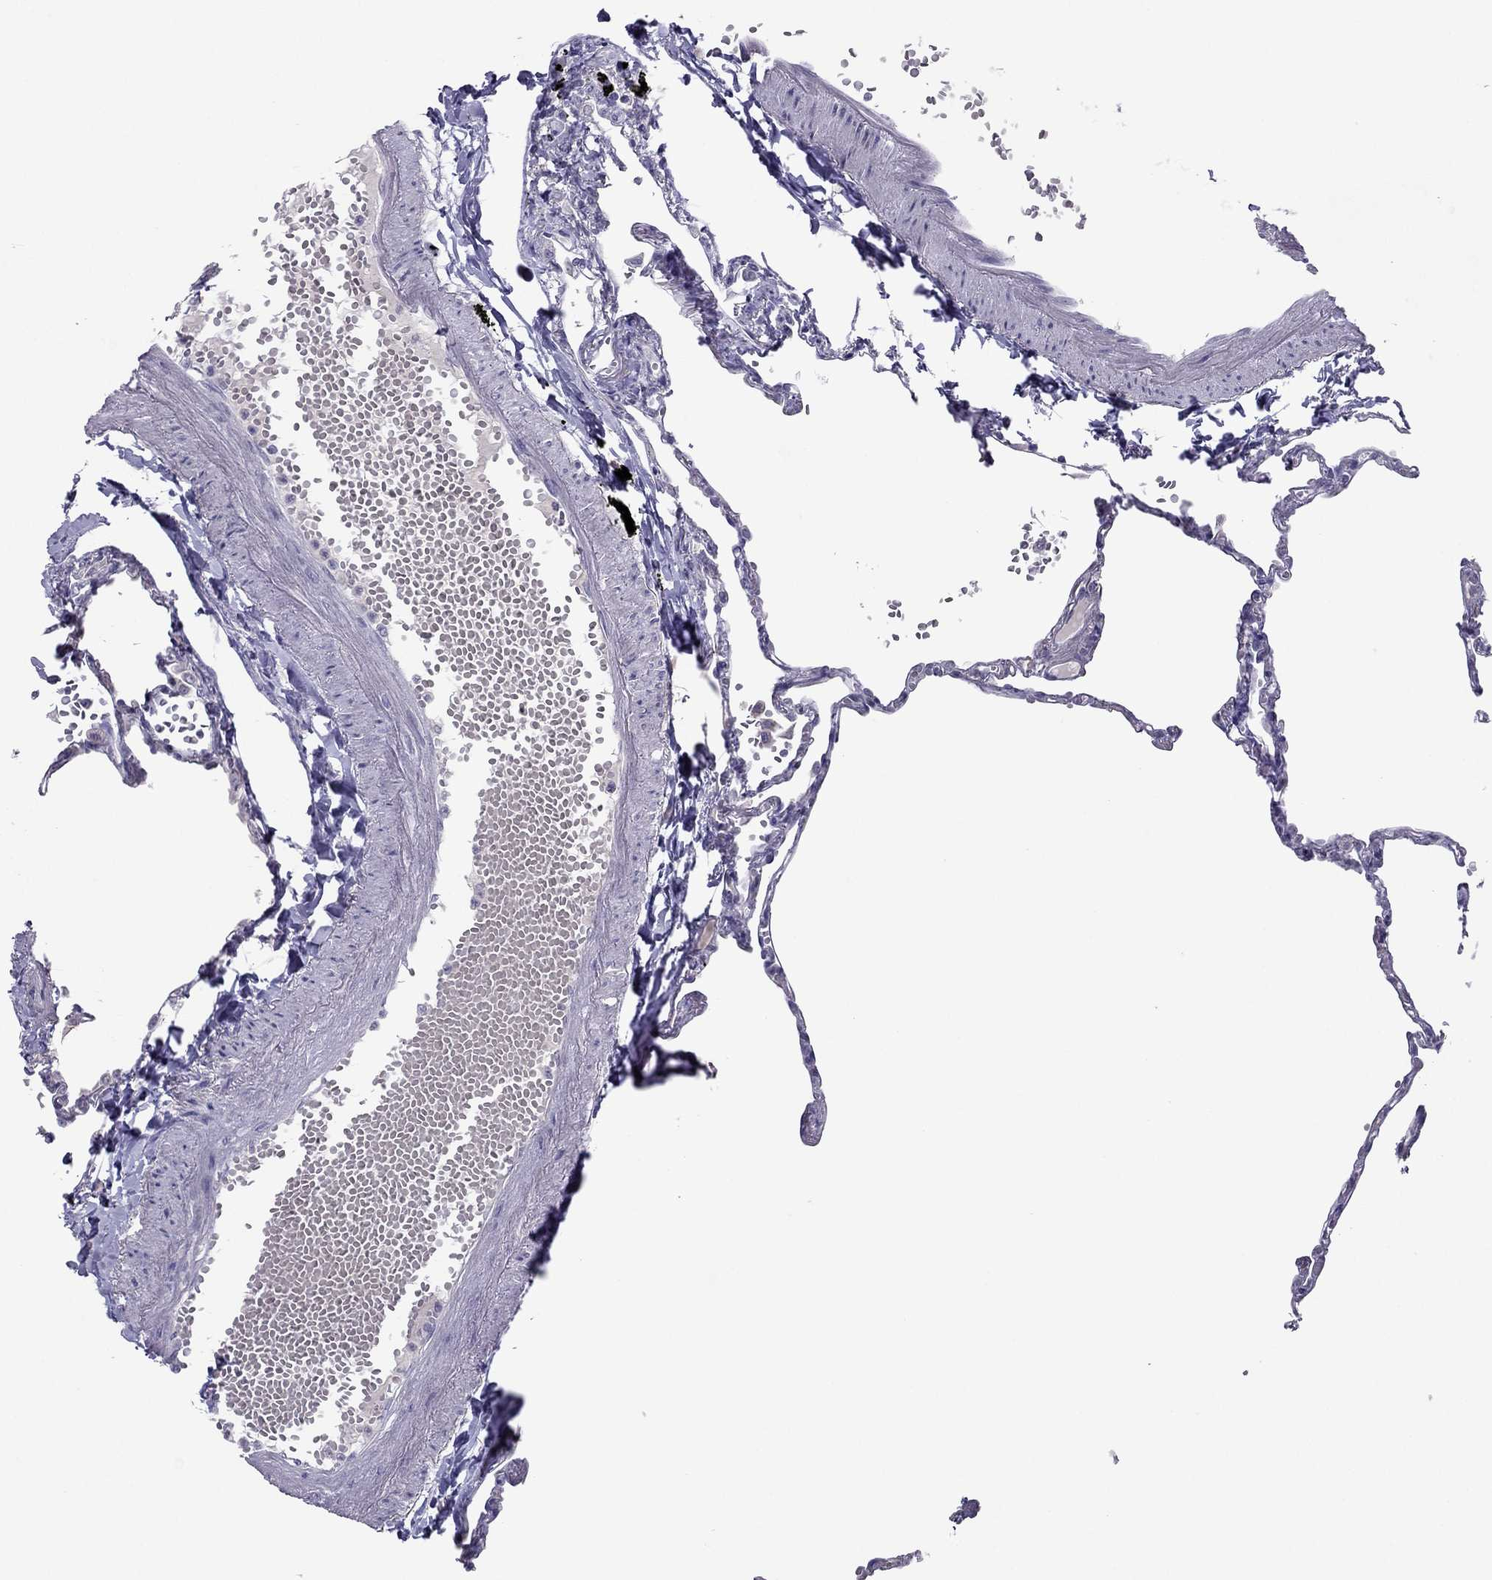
{"staining": {"intensity": "negative", "quantity": "none", "location": "none"}, "tissue": "lung", "cell_type": "Alveolar cells", "image_type": "normal", "snomed": [{"axis": "morphology", "description": "Normal tissue, NOS"}, {"axis": "topography", "description": "Lung"}], "caption": "Lung stained for a protein using immunohistochemistry (IHC) demonstrates no positivity alveolar cells.", "gene": "RGS8", "patient": {"sex": "male", "age": 78}}